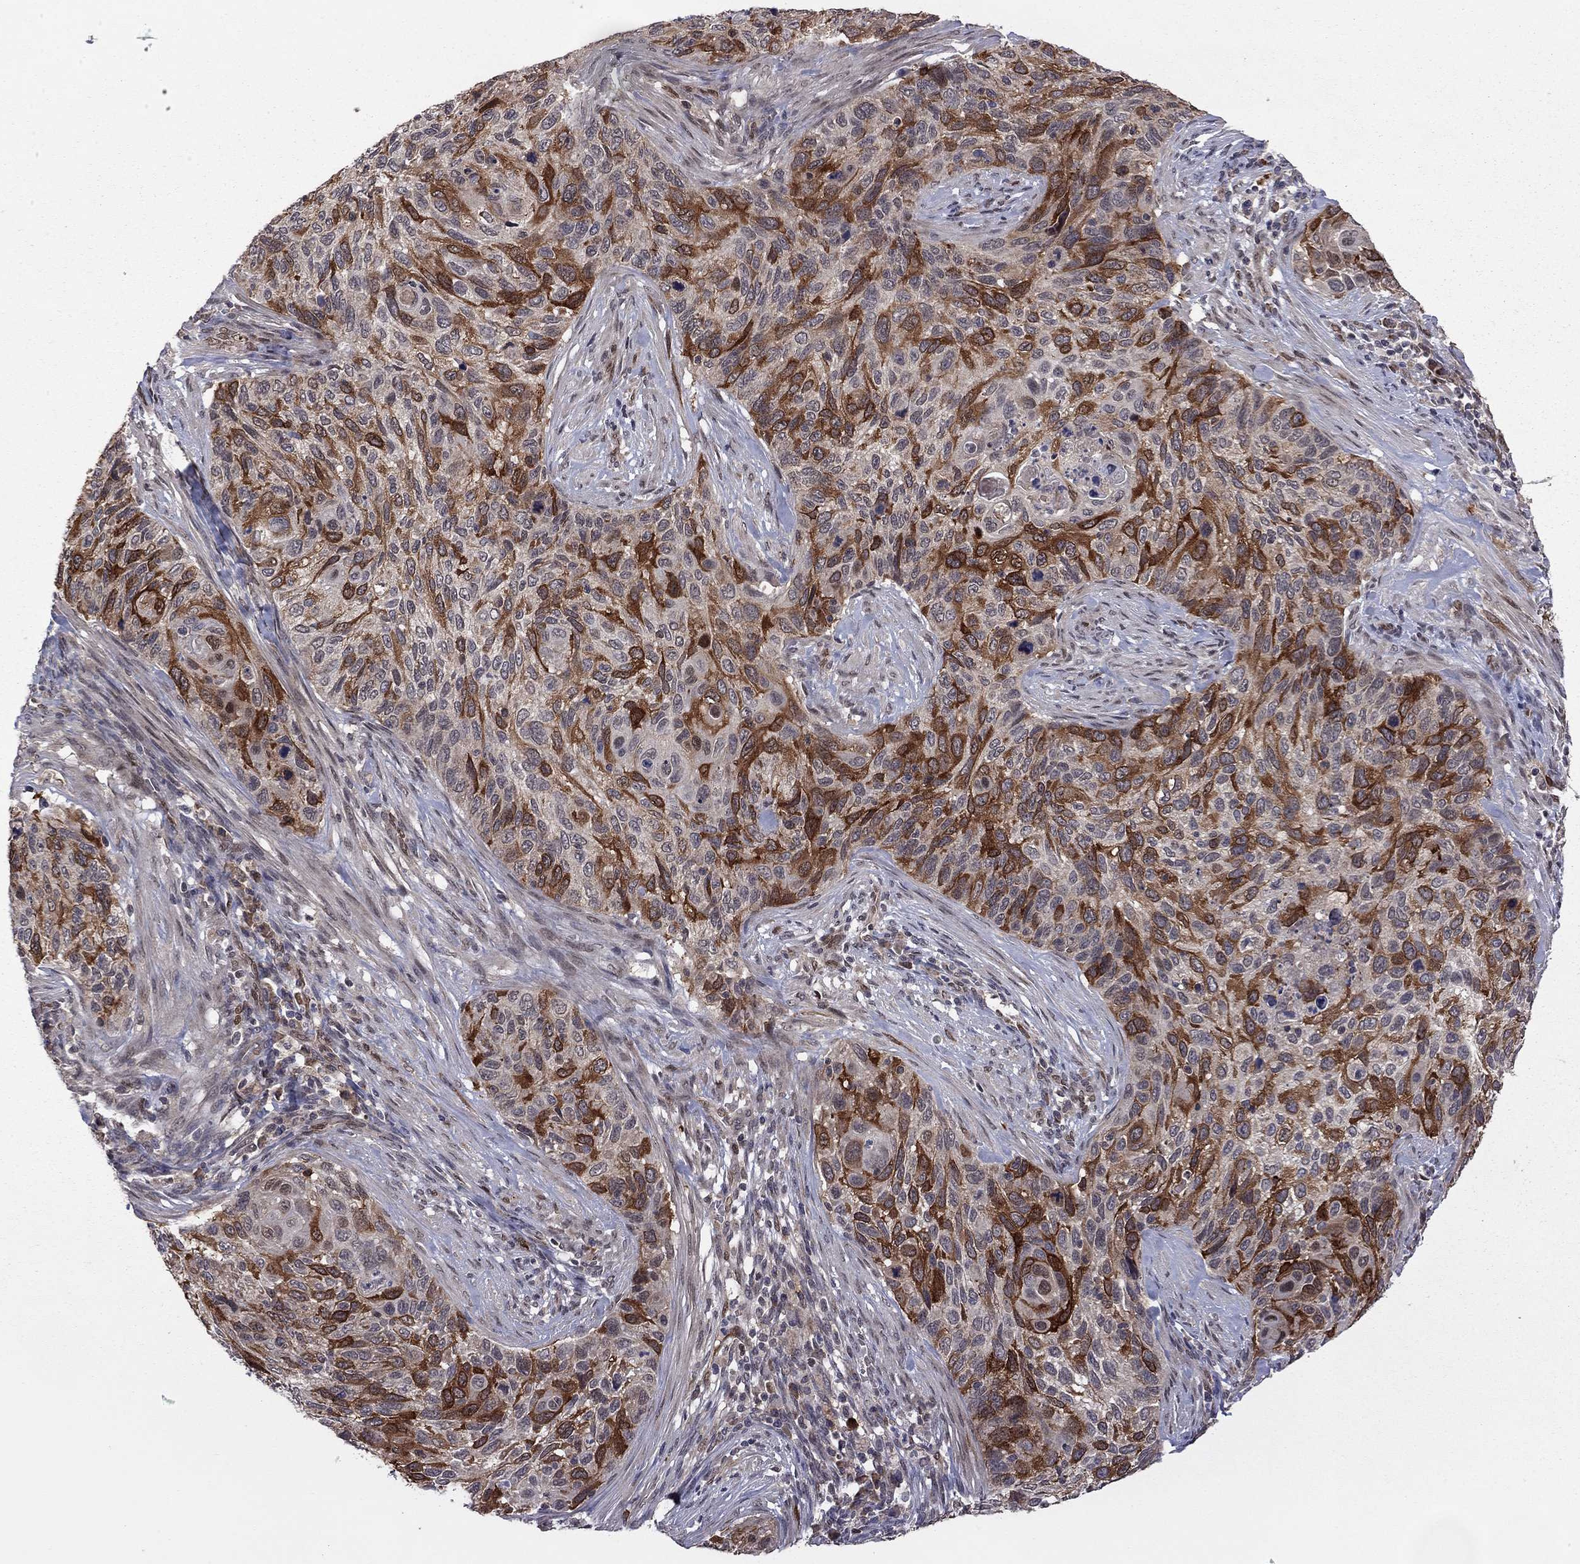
{"staining": {"intensity": "strong", "quantity": "25%-75%", "location": "cytoplasmic/membranous"}, "tissue": "cervical cancer", "cell_type": "Tumor cells", "image_type": "cancer", "snomed": [{"axis": "morphology", "description": "Squamous cell carcinoma, NOS"}, {"axis": "topography", "description": "Cervix"}], "caption": "DAB immunohistochemical staining of human cervical squamous cell carcinoma reveals strong cytoplasmic/membranous protein staining in about 25%-75% of tumor cells. (DAB IHC, brown staining for protein, blue staining for nuclei).", "gene": "GPAA1", "patient": {"sex": "female", "age": 70}}